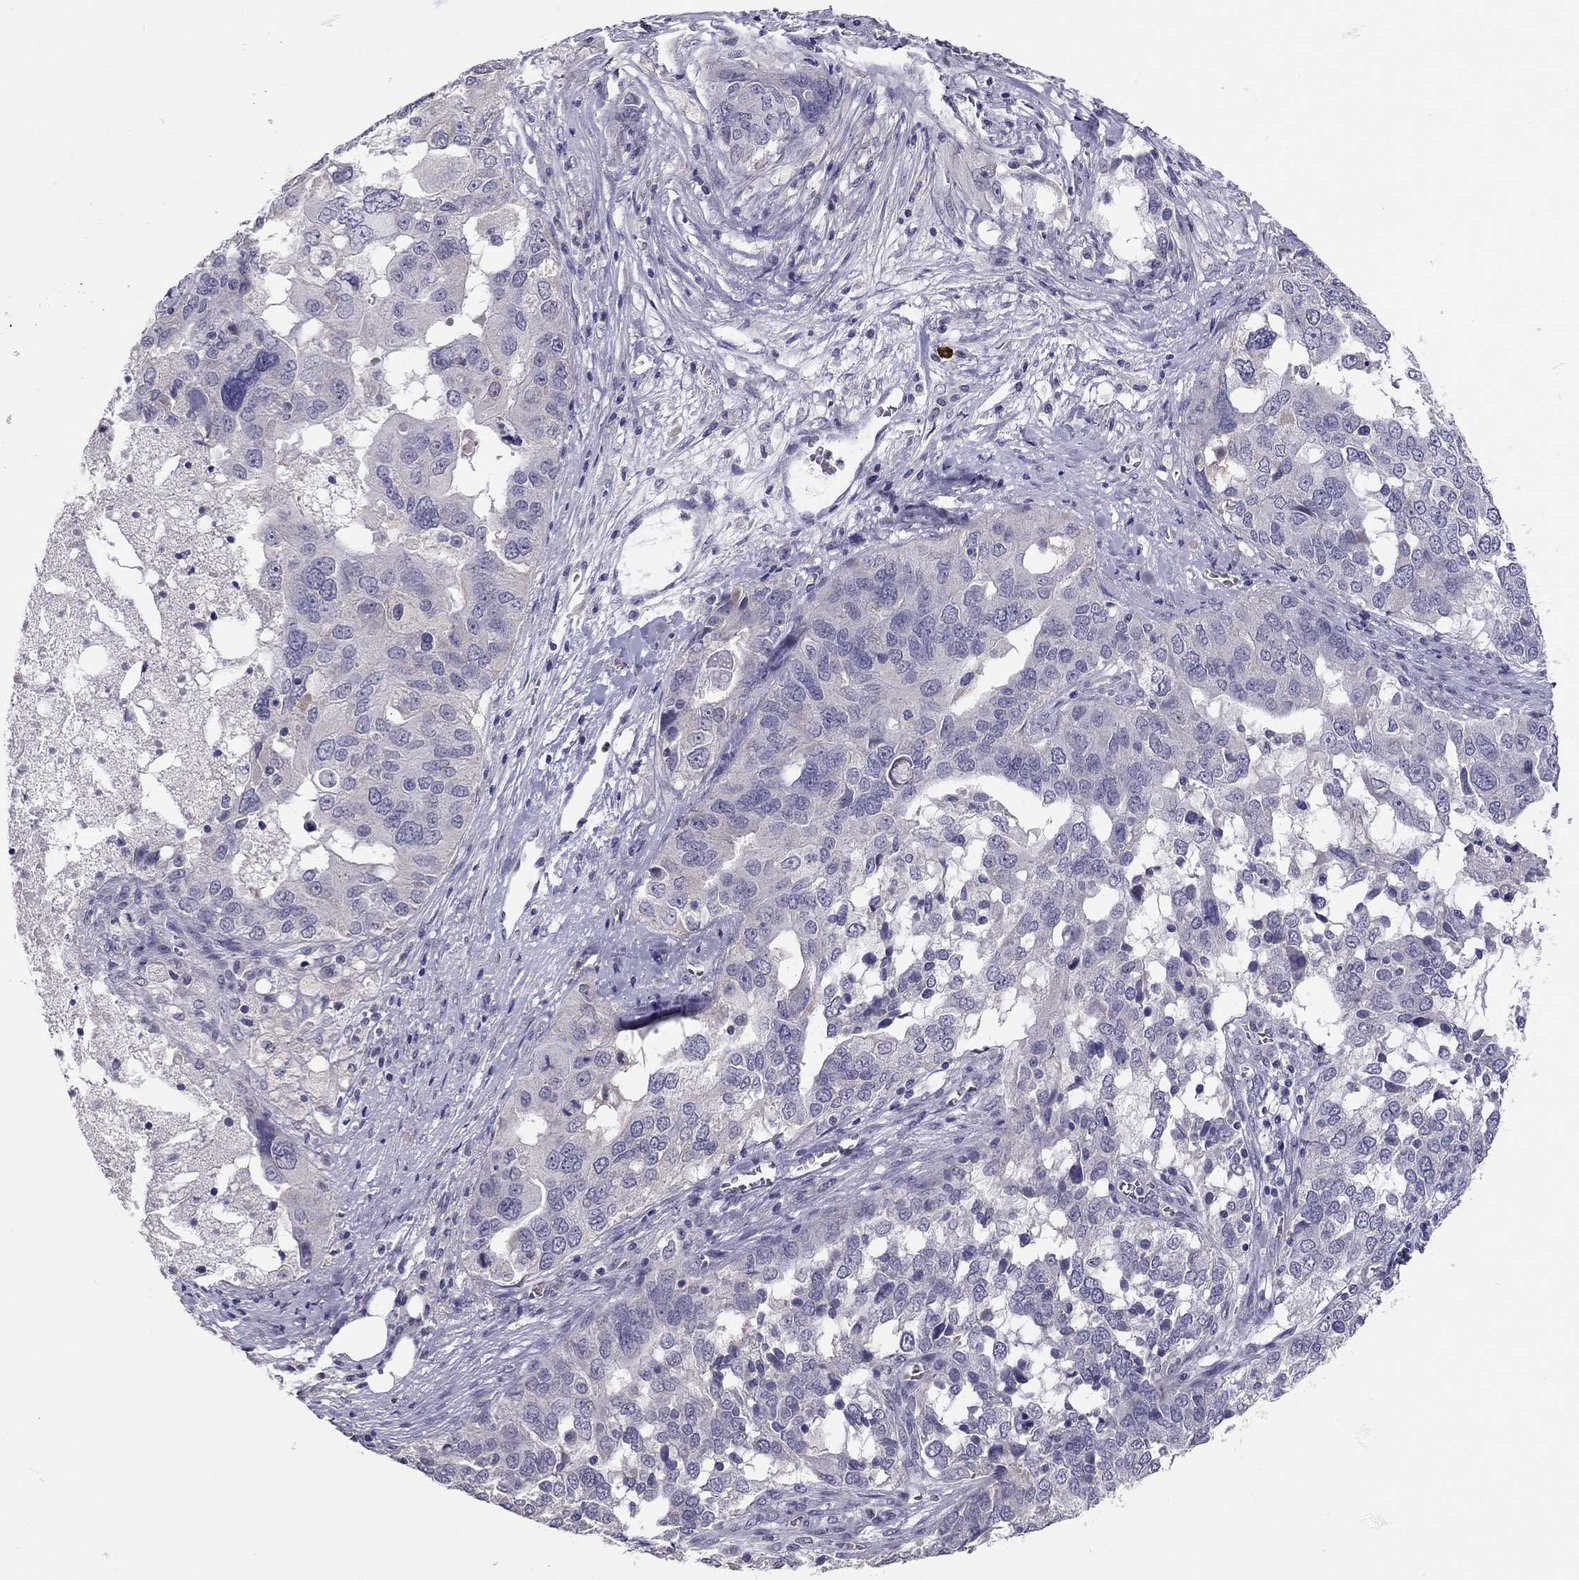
{"staining": {"intensity": "negative", "quantity": "none", "location": "none"}, "tissue": "ovarian cancer", "cell_type": "Tumor cells", "image_type": "cancer", "snomed": [{"axis": "morphology", "description": "Carcinoma, endometroid"}, {"axis": "topography", "description": "Soft tissue"}, {"axis": "topography", "description": "Ovary"}], "caption": "DAB (3,3'-diaminobenzidine) immunohistochemical staining of human endometroid carcinoma (ovarian) reveals no significant staining in tumor cells.", "gene": "SCARB1", "patient": {"sex": "female", "age": 52}}